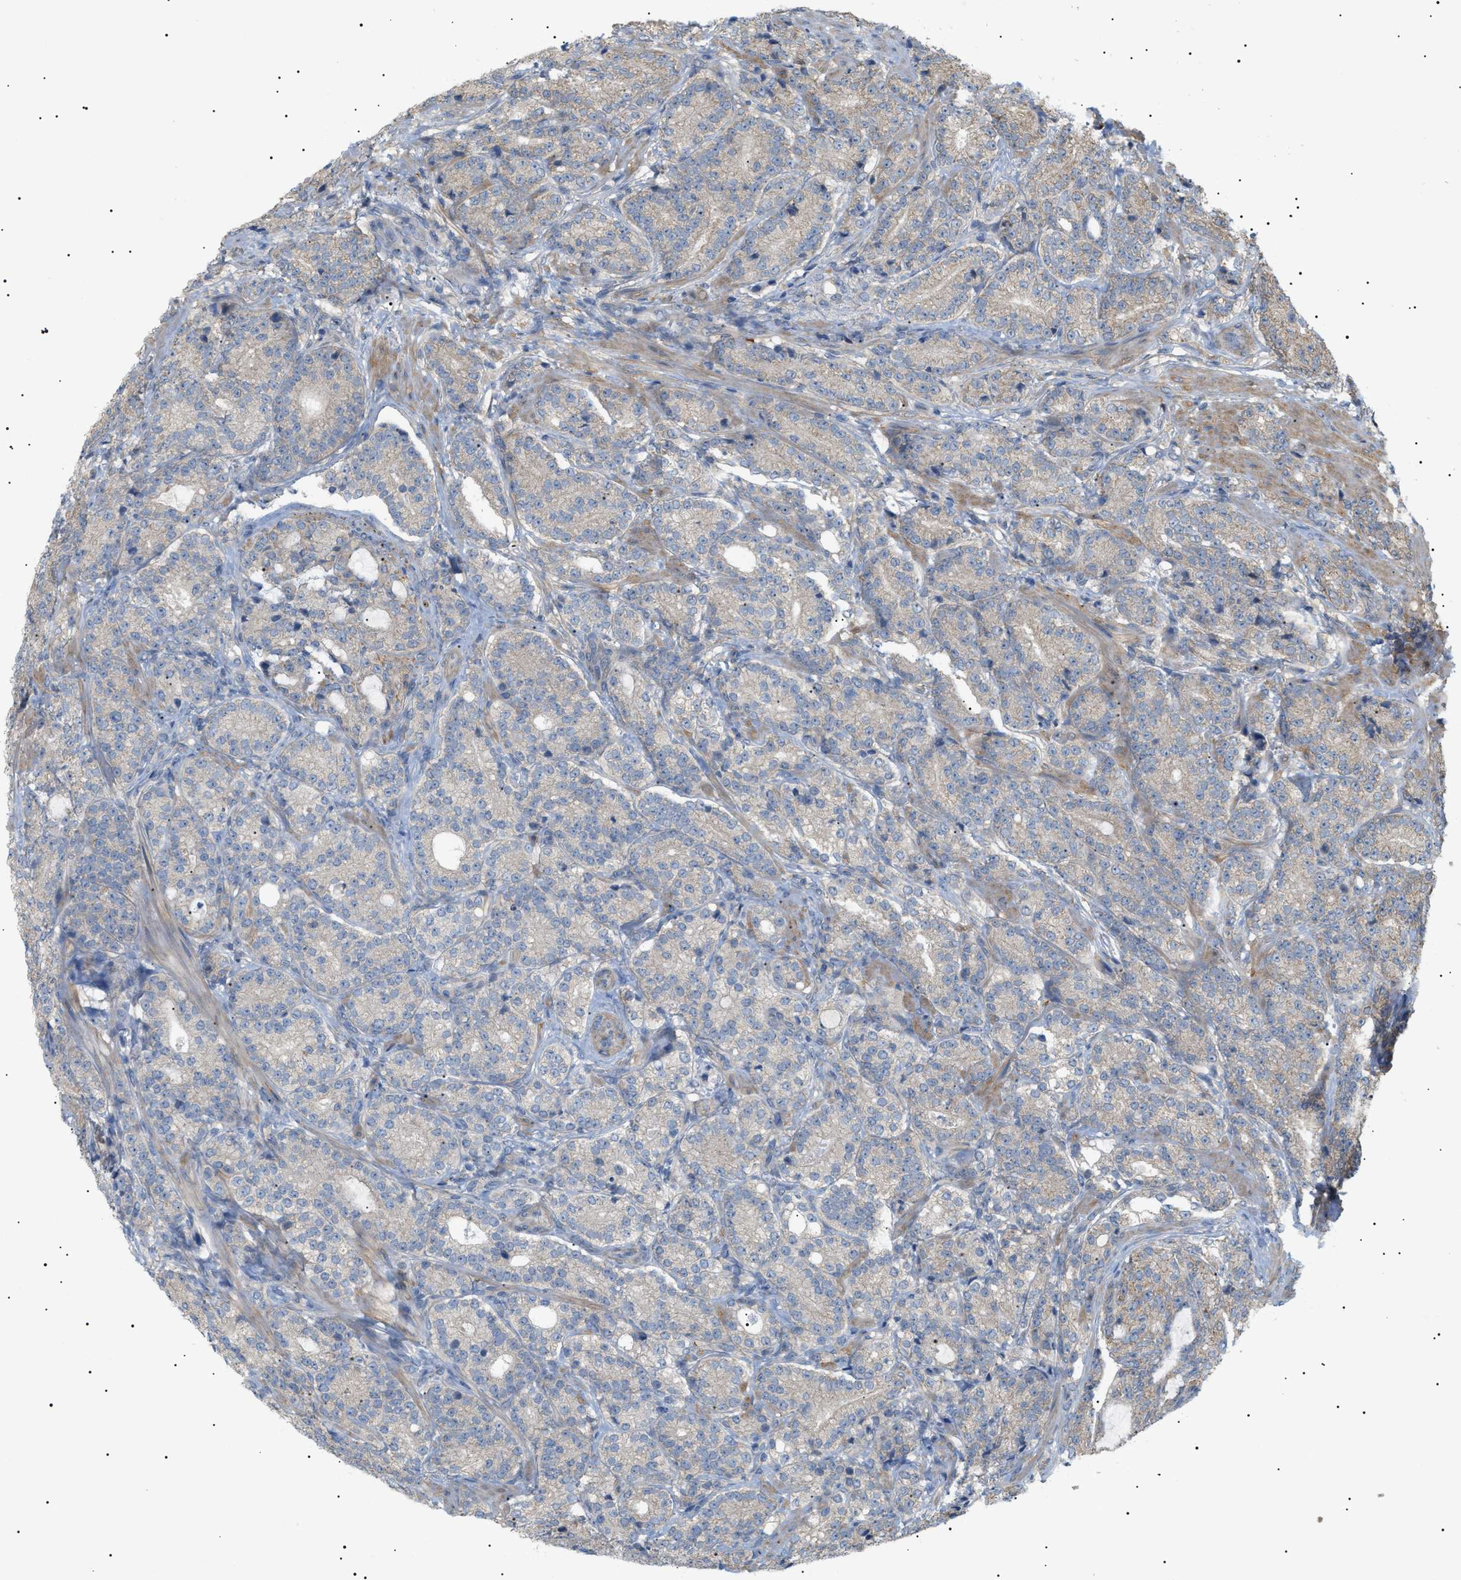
{"staining": {"intensity": "weak", "quantity": "<25%", "location": "cytoplasmic/membranous"}, "tissue": "prostate cancer", "cell_type": "Tumor cells", "image_type": "cancer", "snomed": [{"axis": "morphology", "description": "Adenocarcinoma, High grade"}, {"axis": "topography", "description": "Prostate"}], "caption": "The photomicrograph shows no significant staining in tumor cells of prostate cancer (high-grade adenocarcinoma).", "gene": "IRS2", "patient": {"sex": "male", "age": 61}}